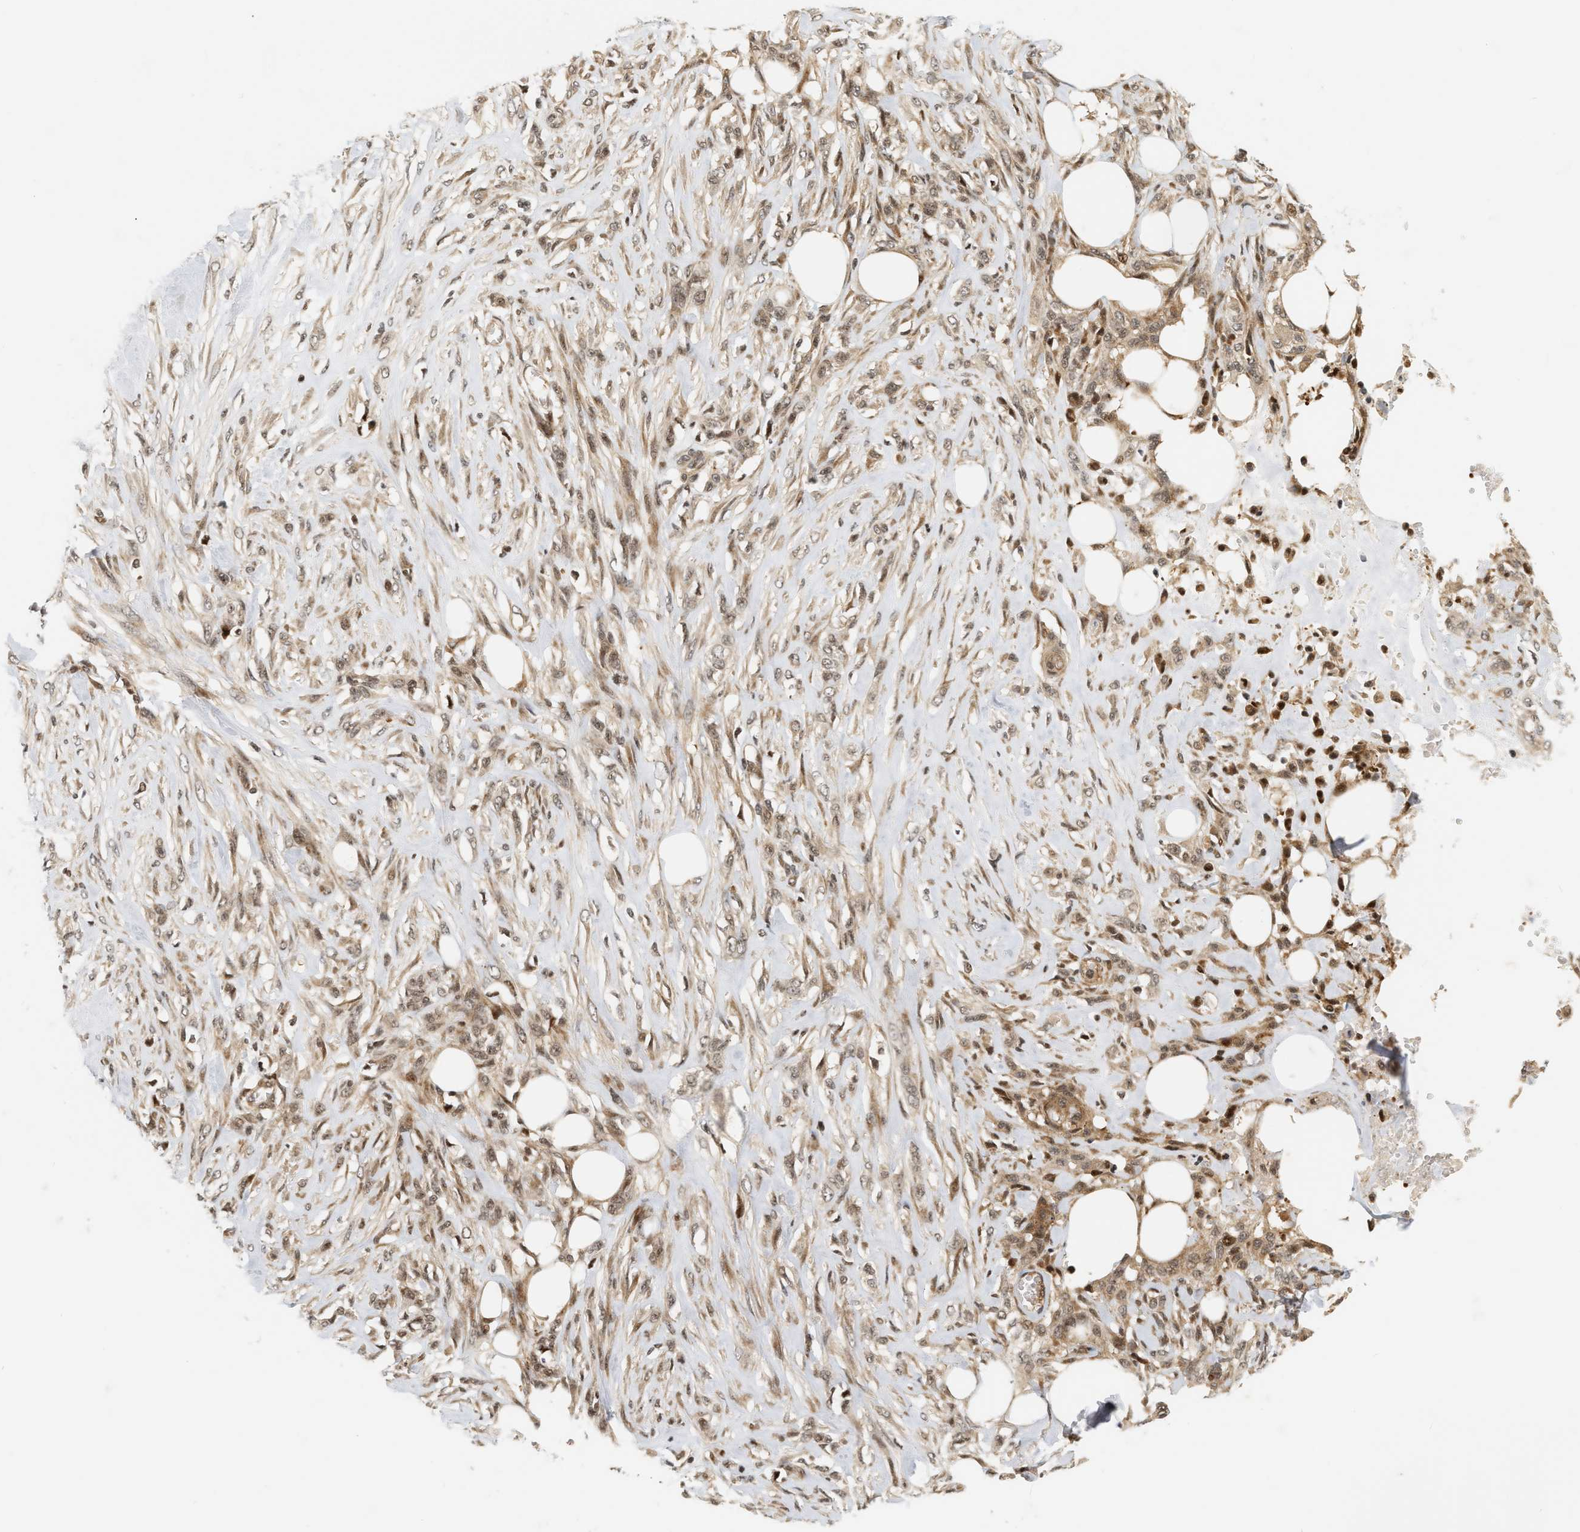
{"staining": {"intensity": "moderate", "quantity": ">75%", "location": "cytoplasmic/membranous,nuclear"}, "tissue": "skin cancer", "cell_type": "Tumor cells", "image_type": "cancer", "snomed": [{"axis": "morphology", "description": "Squamous cell carcinoma, NOS"}, {"axis": "topography", "description": "Skin"}], "caption": "Protein staining shows moderate cytoplasmic/membranous and nuclear staining in approximately >75% of tumor cells in skin cancer.", "gene": "NFE2L2", "patient": {"sex": "female", "age": 59}}